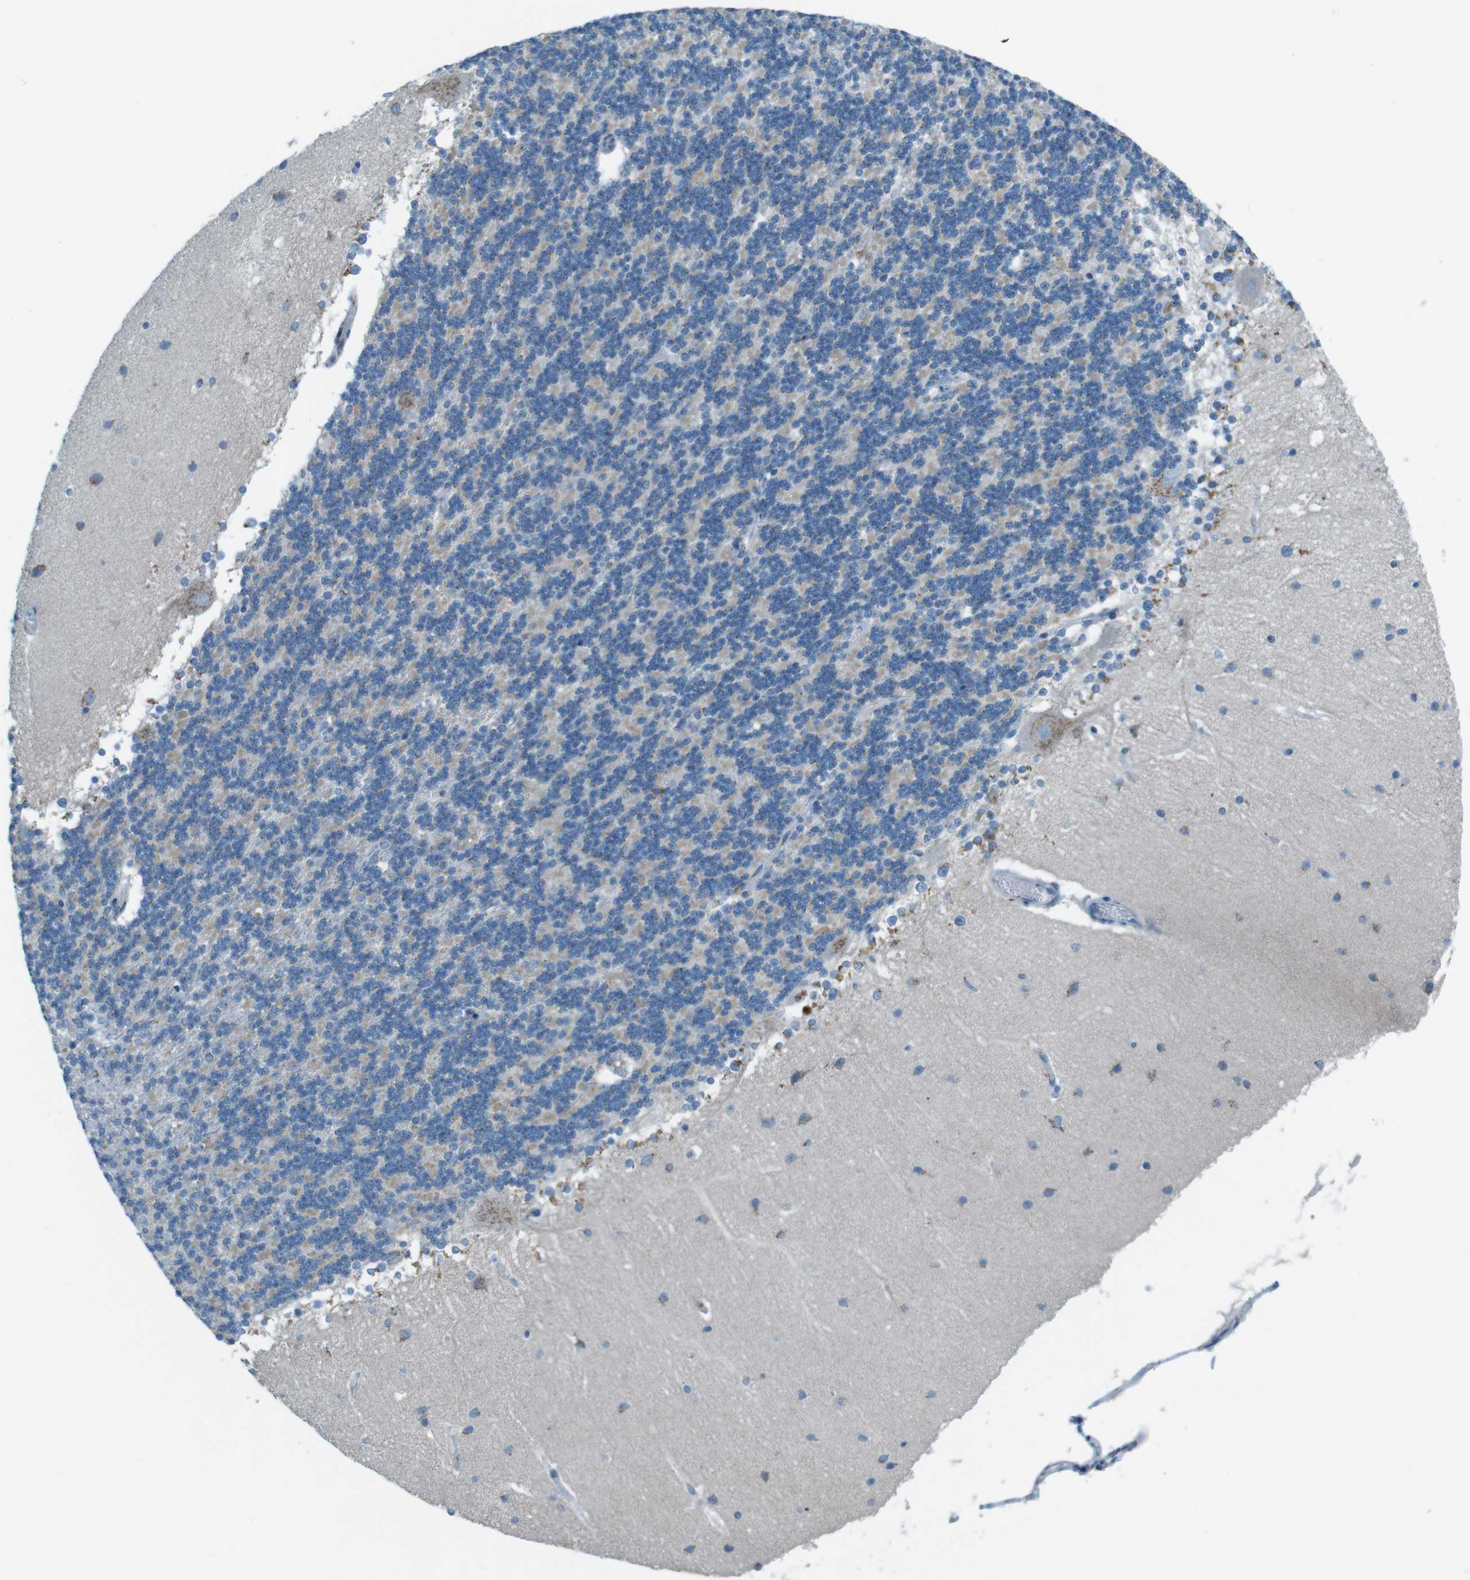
{"staining": {"intensity": "weak", "quantity": "25%-75%", "location": "cytoplasmic/membranous"}, "tissue": "cerebellum", "cell_type": "Cells in granular layer", "image_type": "normal", "snomed": [{"axis": "morphology", "description": "Normal tissue, NOS"}, {"axis": "topography", "description": "Cerebellum"}], "caption": "The histopathology image displays staining of unremarkable cerebellum, revealing weak cytoplasmic/membranous protein positivity (brown color) within cells in granular layer. (Brightfield microscopy of DAB IHC at high magnification).", "gene": "TXNDC15", "patient": {"sex": "female", "age": 19}}